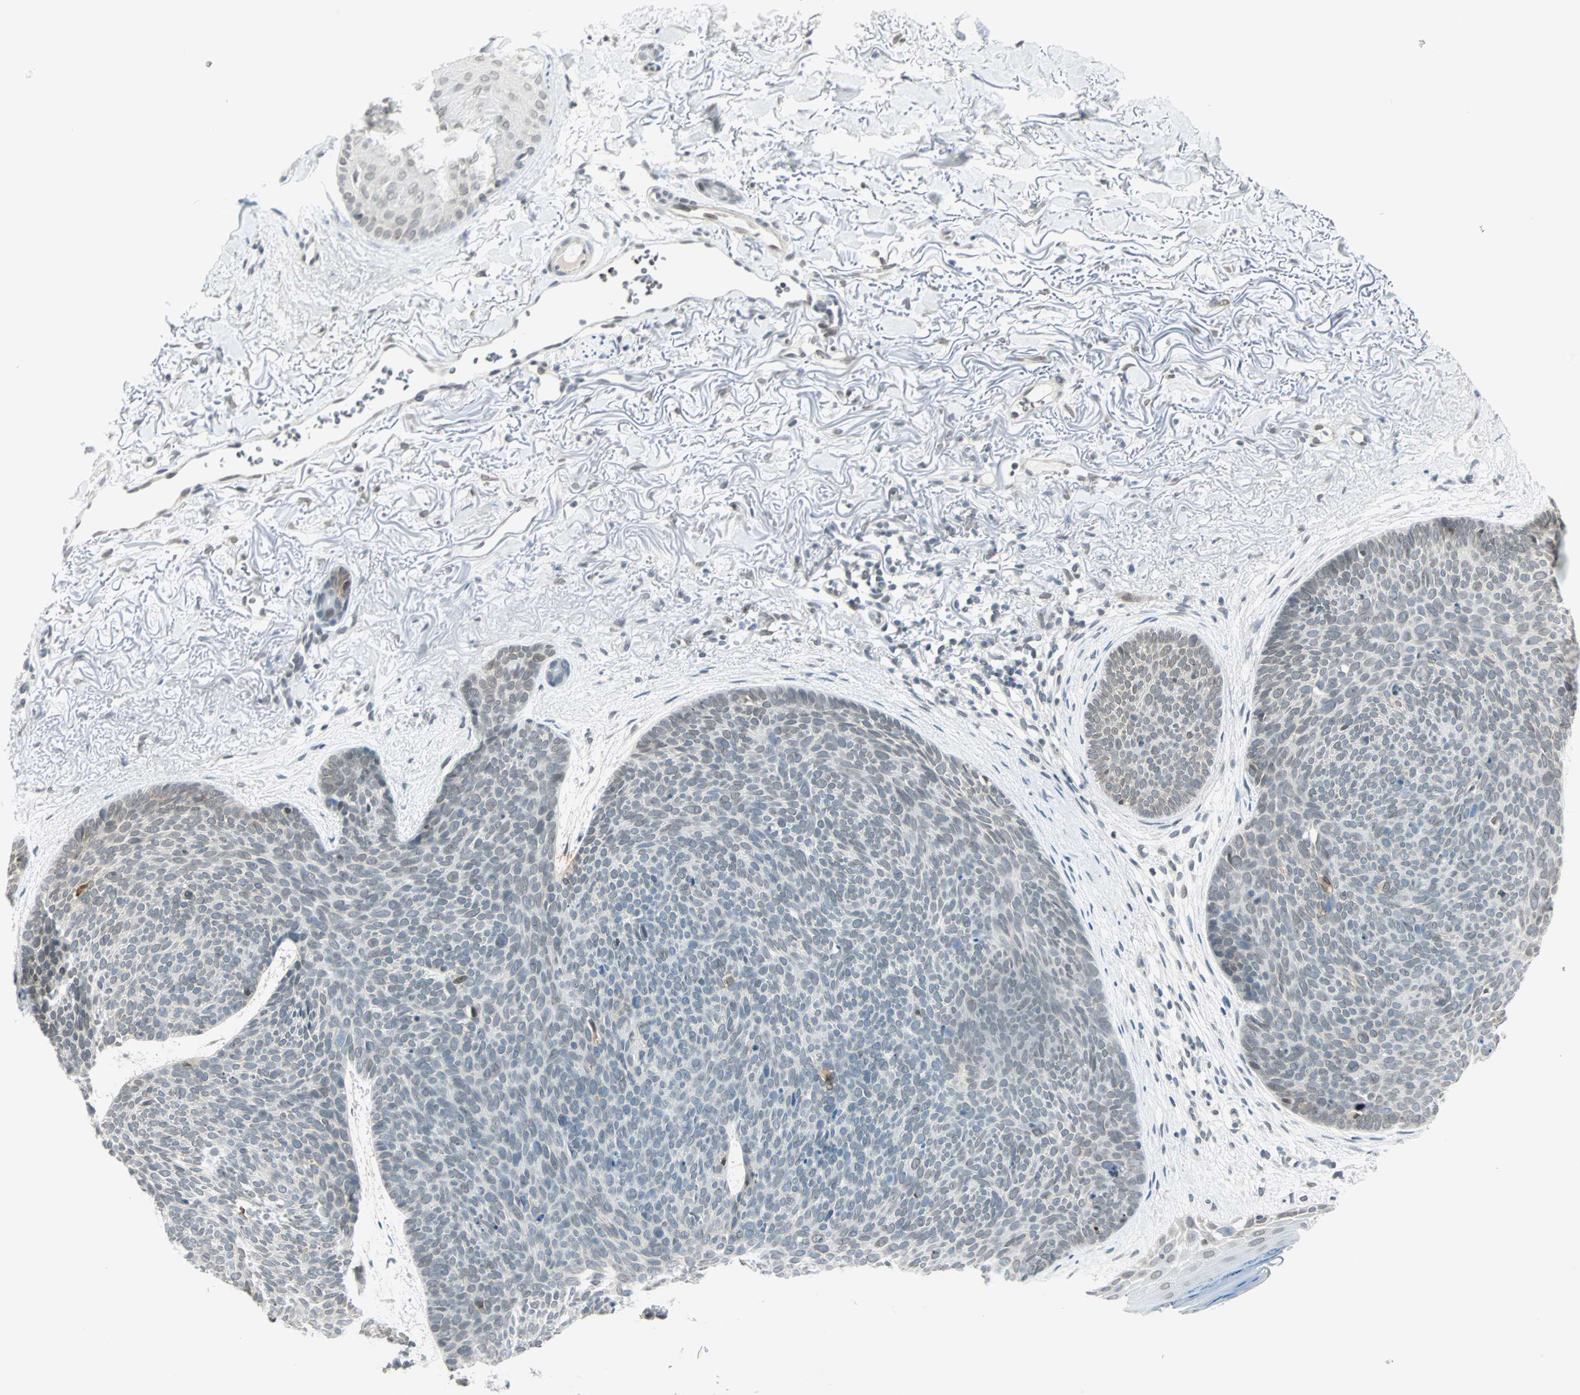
{"staining": {"intensity": "weak", "quantity": "<25%", "location": "cytoplasmic/membranous,nuclear"}, "tissue": "skin cancer", "cell_type": "Tumor cells", "image_type": "cancer", "snomed": [{"axis": "morphology", "description": "Normal tissue, NOS"}, {"axis": "morphology", "description": "Basal cell carcinoma"}, {"axis": "topography", "description": "Skin"}], "caption": "Skin basal cell carcinoma was stained to show a protein in brown. There is no significant expression in tumor cells. Brightfield microscopy of IHC stained with DAB (brown) and hematoxylin (blue), captured at high magnification.", "gene": "BCAN", "patient": {"sex": "female", "age": 70}}